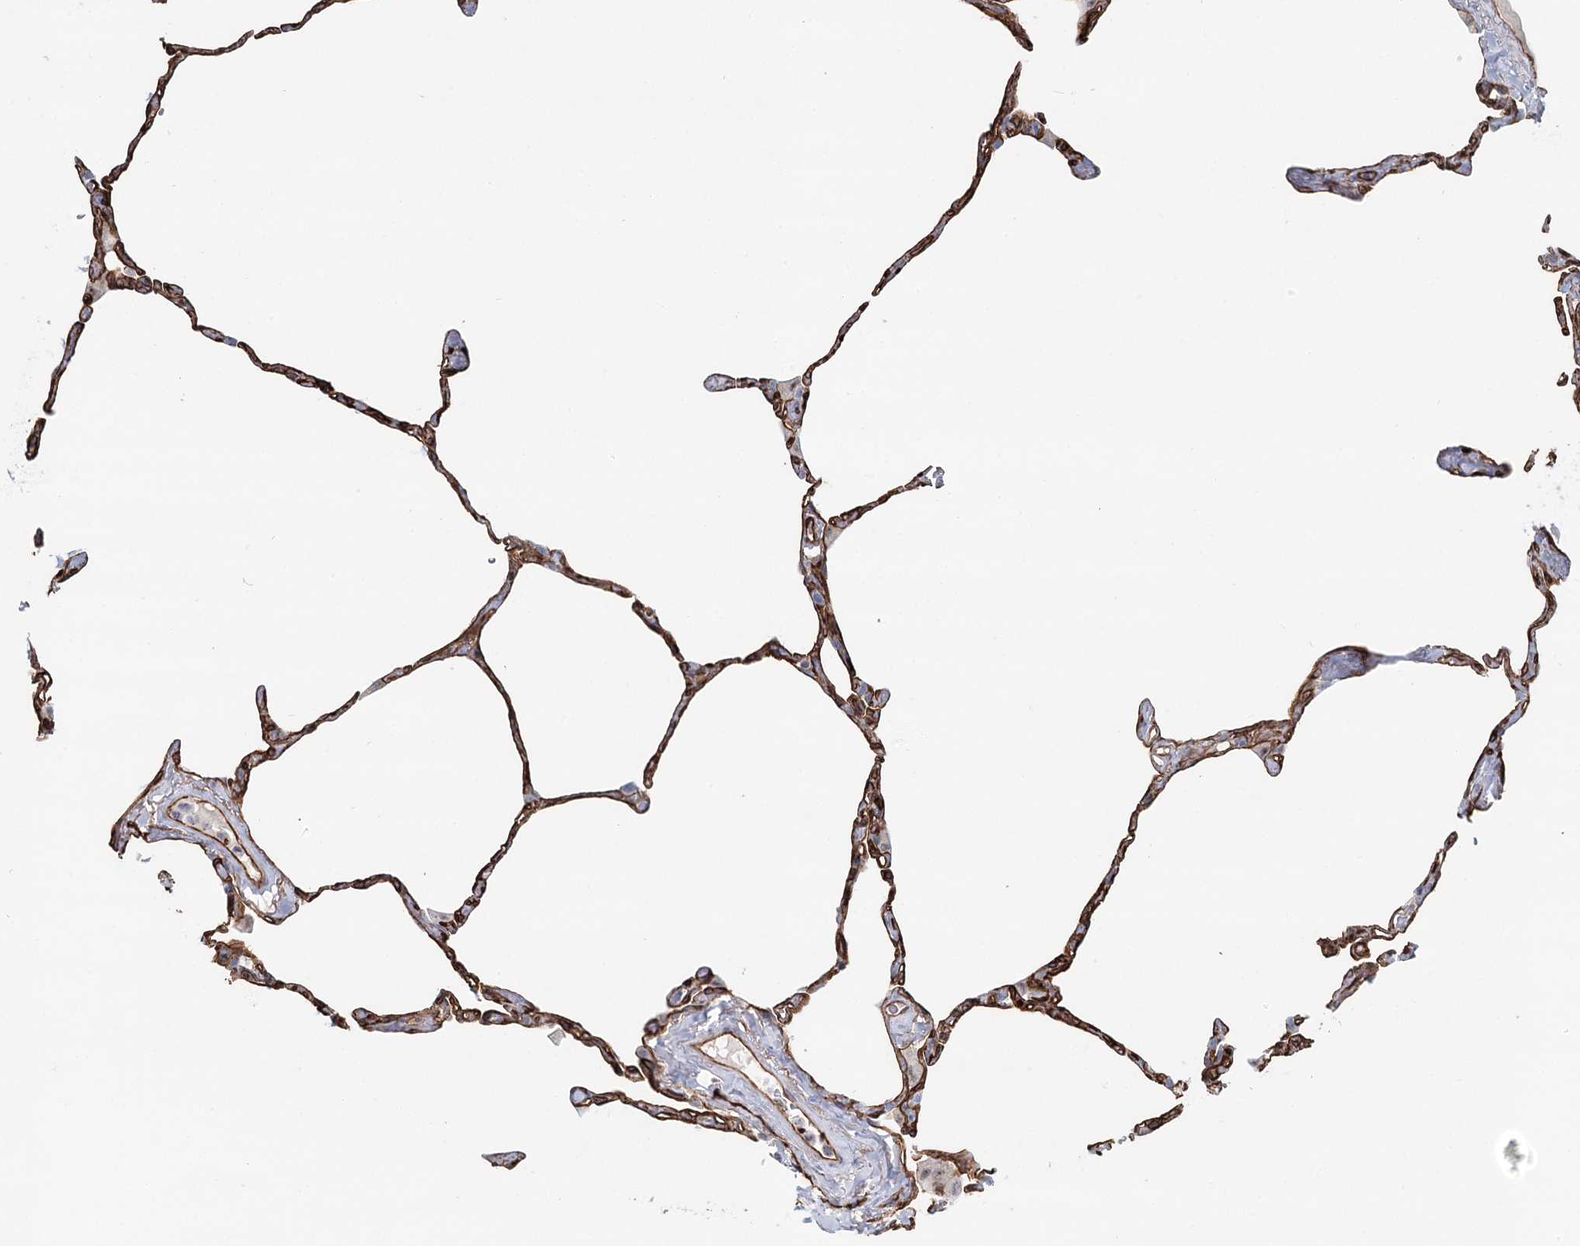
{"staining": {"intensity": "moderate", "quantity": ">75%", "location": "cytoplasmic/membranous"}, "tissue": "lung", "cell_type": "Alveolar cells", "image_type": "normal", "snomed": [{"axis": "morphology", "description": "Normal tissue, NOS"}, {"axis": "topography", "description": "Lung"}], "caption": "IHC of normal human lung demonstrates medium levels of moderate cytoplasmic/membranous staining in about >75% of alveolar cells.", "gene": "ZFYVE28", "patient": {"sex": "male", "age": 65}}